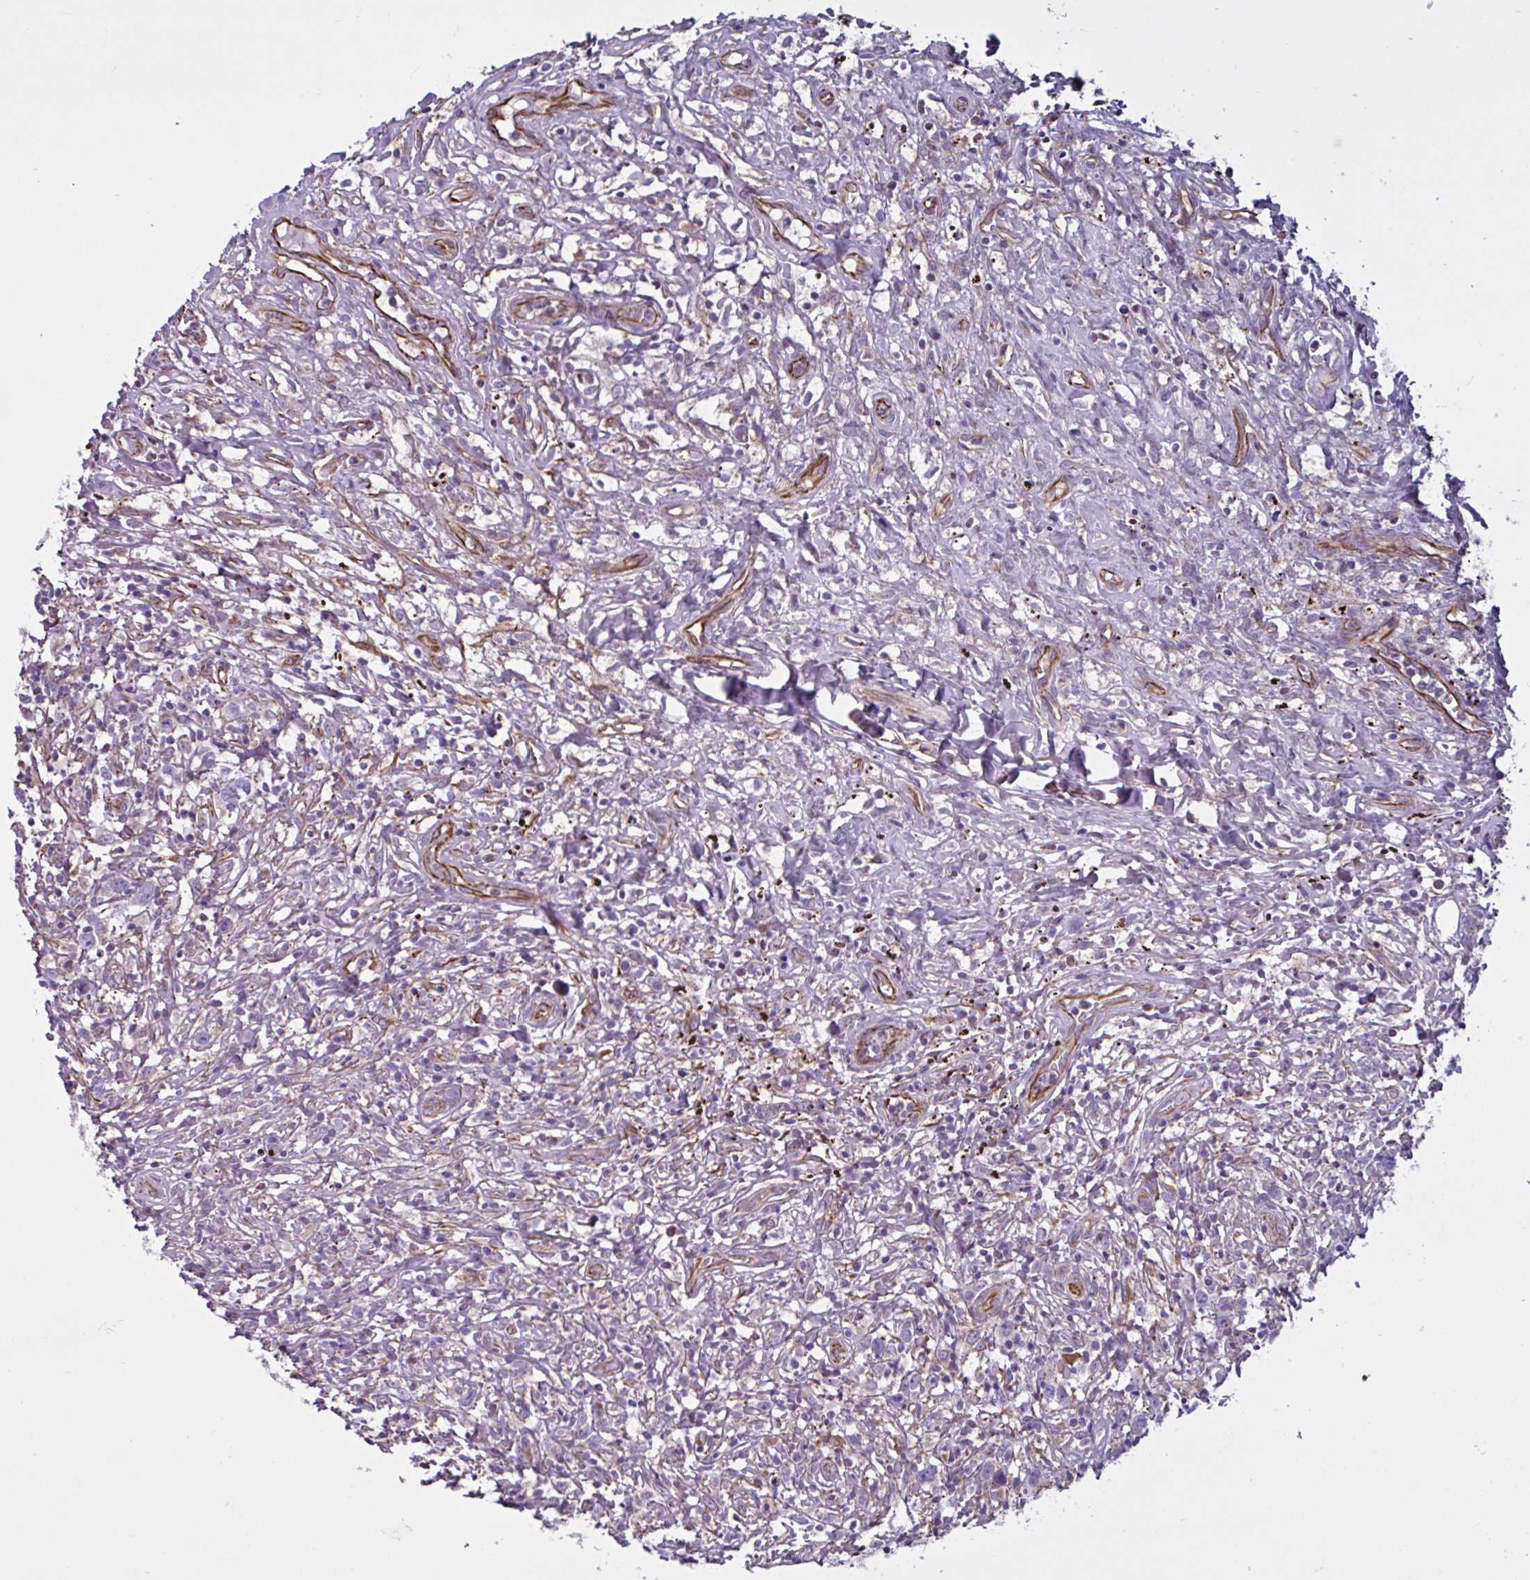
{"staining": {"intensity": "negative", "quantity": "none", "location": "none"}, "tissue": "lymphoma", "cell_type": "Tumor cells", "image_type": "cancer", "snomed": [{"axis": "morphology", "description": "Hodgkin's disease, NOS"}, {"axis": "topography", "description": "No Tissue"}], "caption": "Image shows no protein positivity in tumor cells of lymphoma tissue.", "gene": "TMEM86B", "patient": {"sex": "female", "age": 21}}